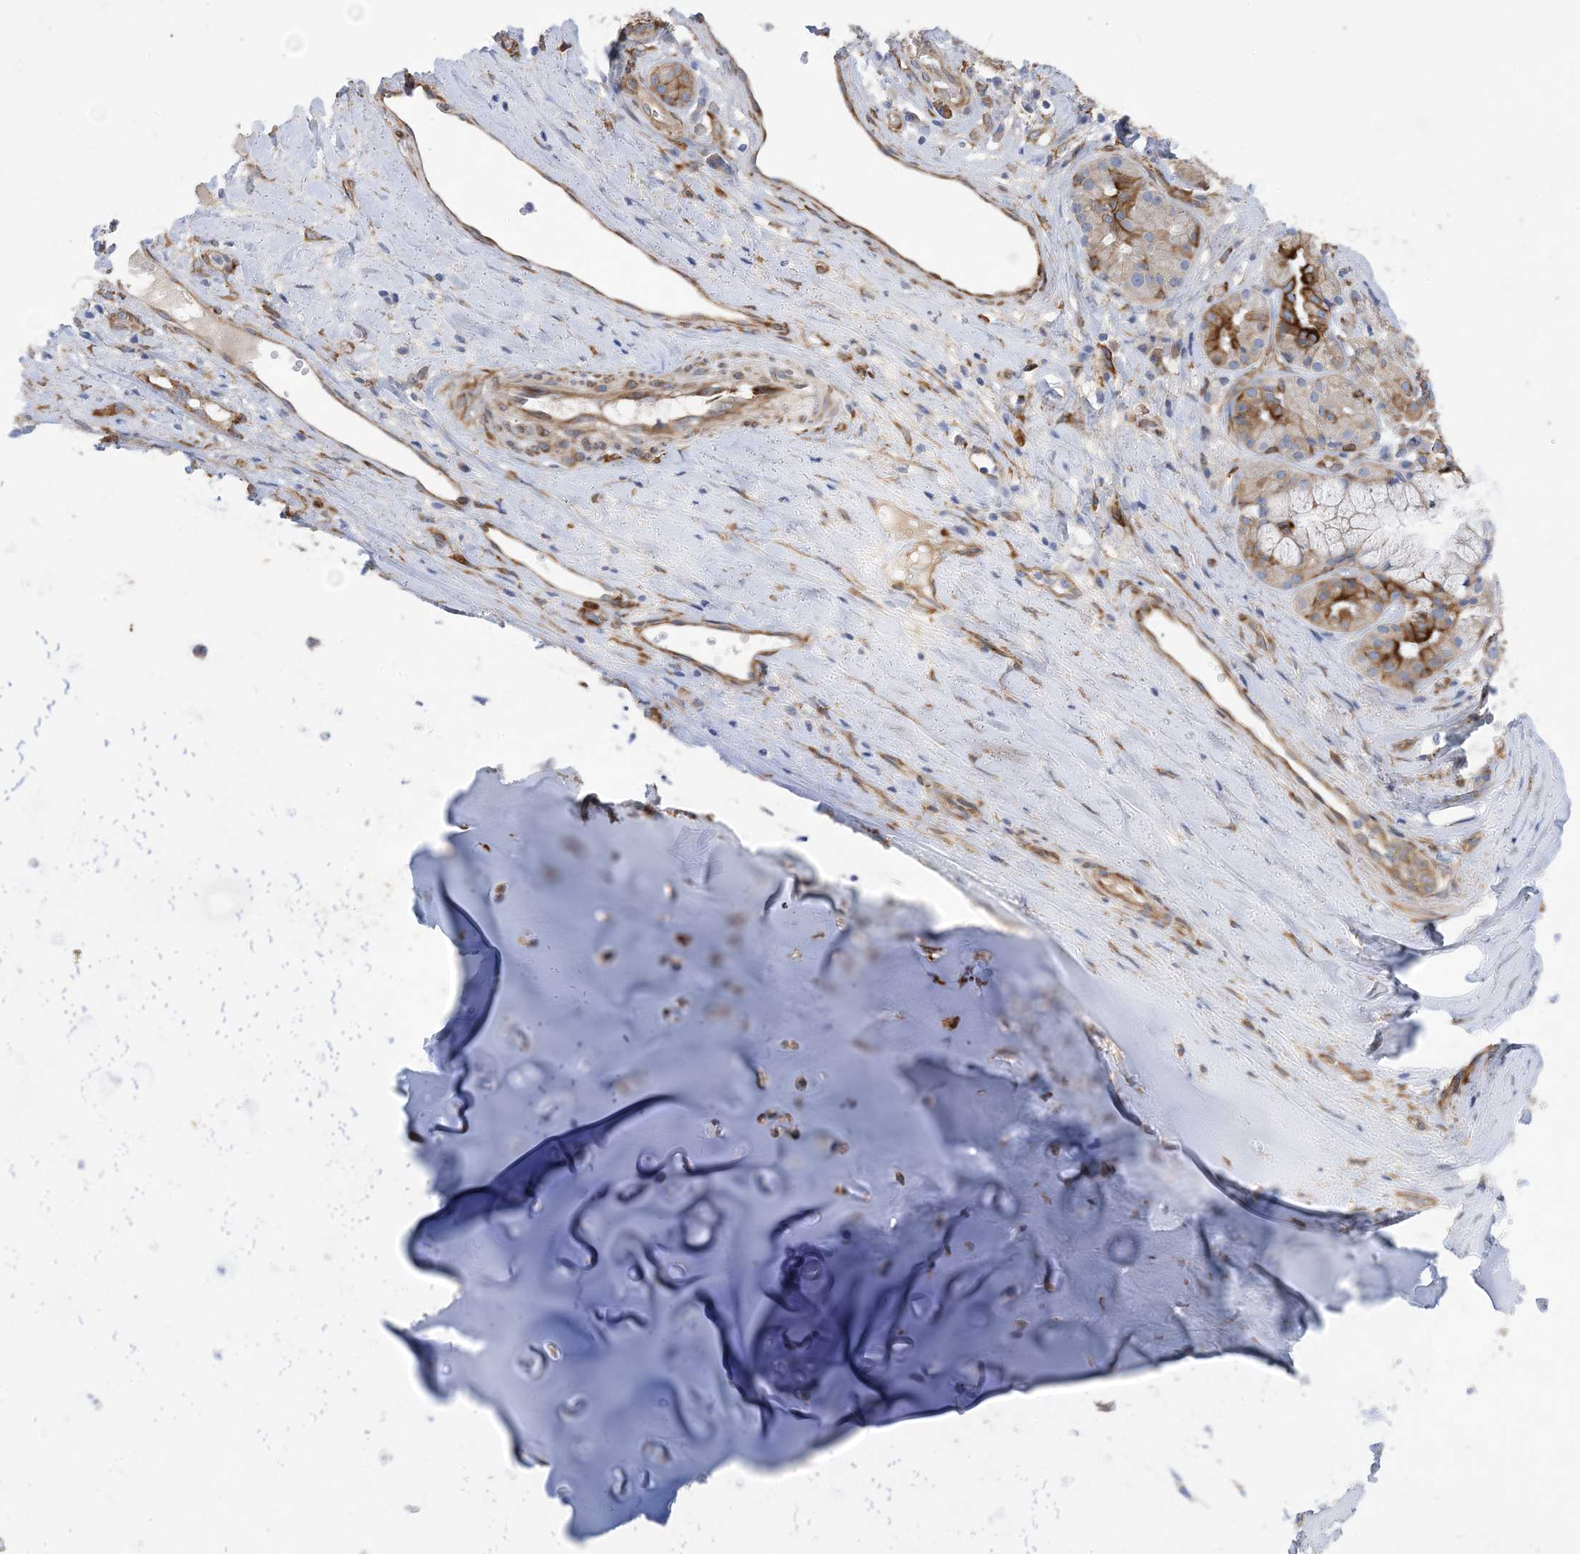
{"staining": {"intensity": "moderate", "quantity": "25%-75%", "location": "cytoplasmic/membranous"}, "tissue": "adipose tissue", "cell_type": "Adipocytes", "image_type": "normal", "snomed": [{"axis": "morphology", "description": "Normal tissue, NOS"}, {"axis": "morphology", "description": "Basal cell carcinoma"}, {"axis": "topography", "description": "Cartilage tissue"}, {"axis": "topography", "description": "Nasopharynx"}, {"axis": "topography", "description": "Oral tissue"}], "caption": "Human adipose tissue stained for a protein (brown) demonstrates moderate cytoplasmic/membranous positive staining in approximately 25%-75% of adipocytes.", "gene": "RBMS3", "patient": {"sex": "female", "age": 77}}